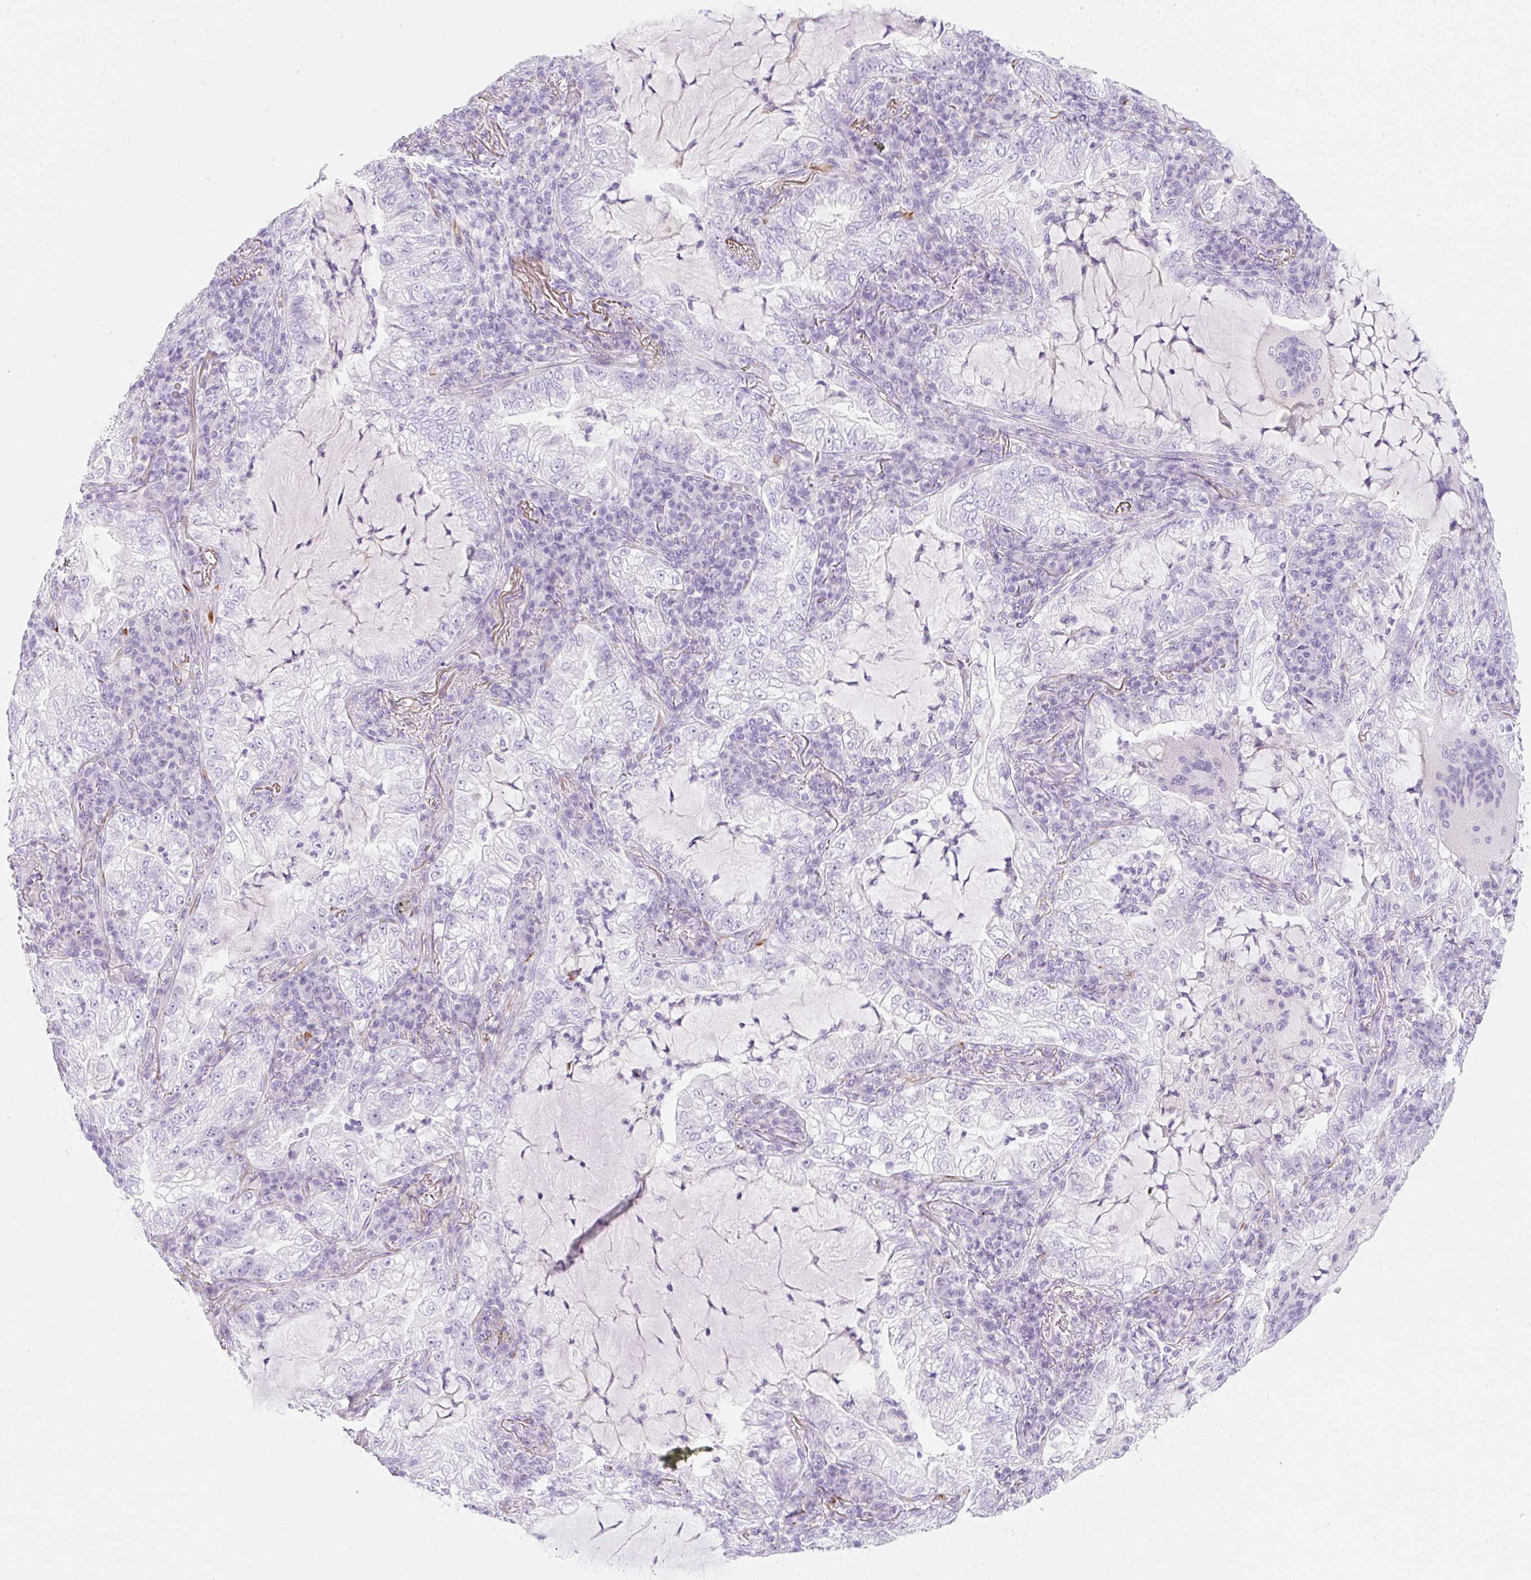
{"staining": {"intensity": "negative", "quantity": "none", "location": "none"}, "tissue": "lung cancer", "cell_type": "Tumor cells", "image_type": "cancer", "snomed": [{"axis": "morphology", "description": "Adenocarcinoma, NOS"}, {"axis": "topography", "description": "Lung"}], "caption": "Tumor cells are negative for brown protein staining in lung cancer.", "gene": "ZNF689", "patient": {"sex": "female", "age": 73}}